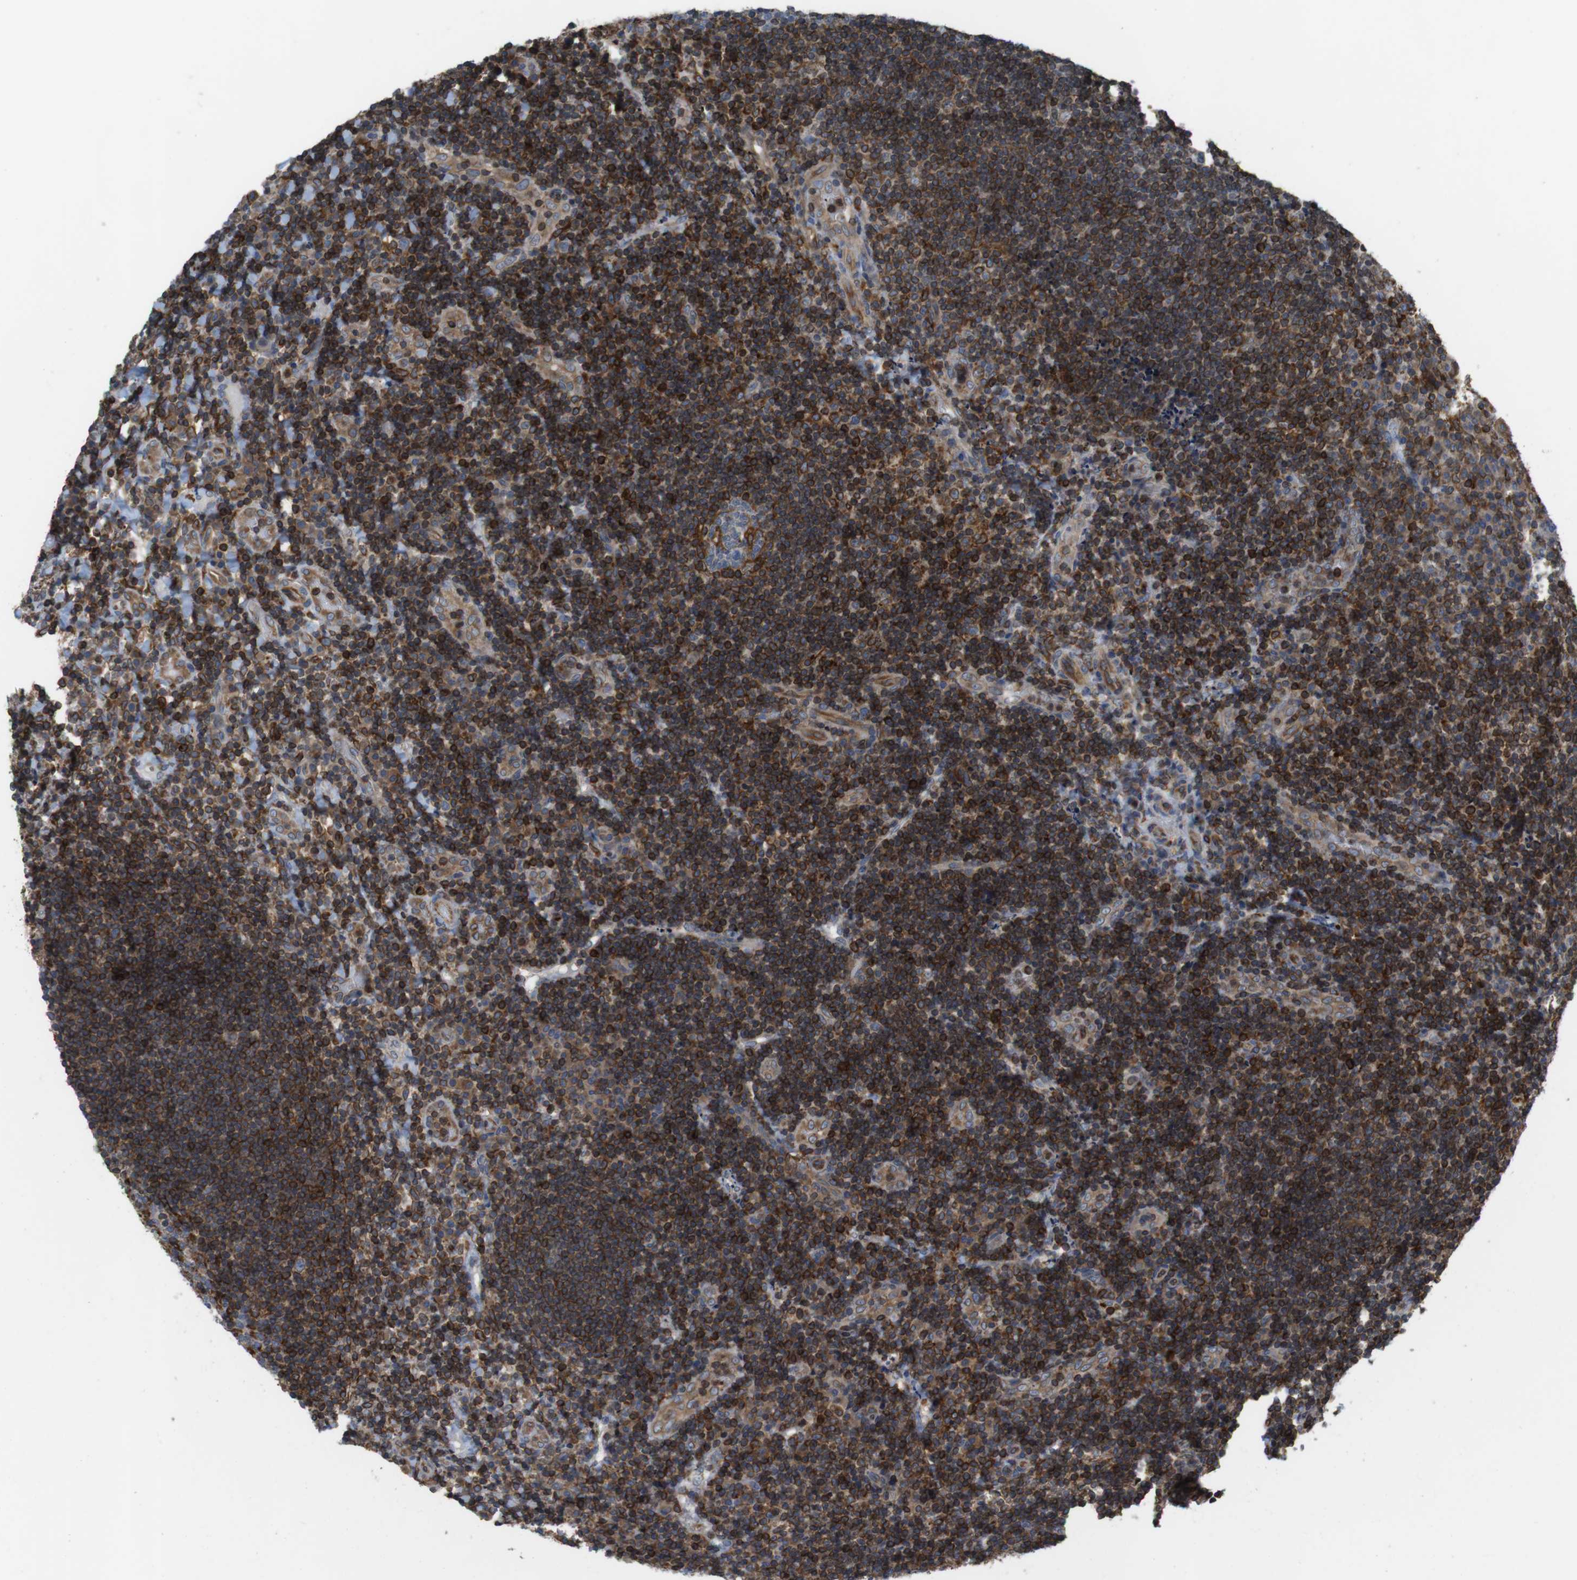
{"staining": {"intensity": "moderate", "quantity": ">75%", "location": "cytoplasmic/membranous"}, "tissue": "lymphoma", "cell_type": "Tumor cells", "image_type": "cancer", "snomed": [{"axis": "morphology", "description": "Malignant lymphoma, non-Hodgkin's type, High grade"}, {"axis": "topography", "description": "Tonsil"}], "caption": "A brown stain shows moderate cytoplasmic/membranous expression of a protein in high-grade malignant lymphoma, non-Hodgkin's type tumor cells.", "gene": "ARL6IP5", "patient": {"sex": "female", "age": 36}}